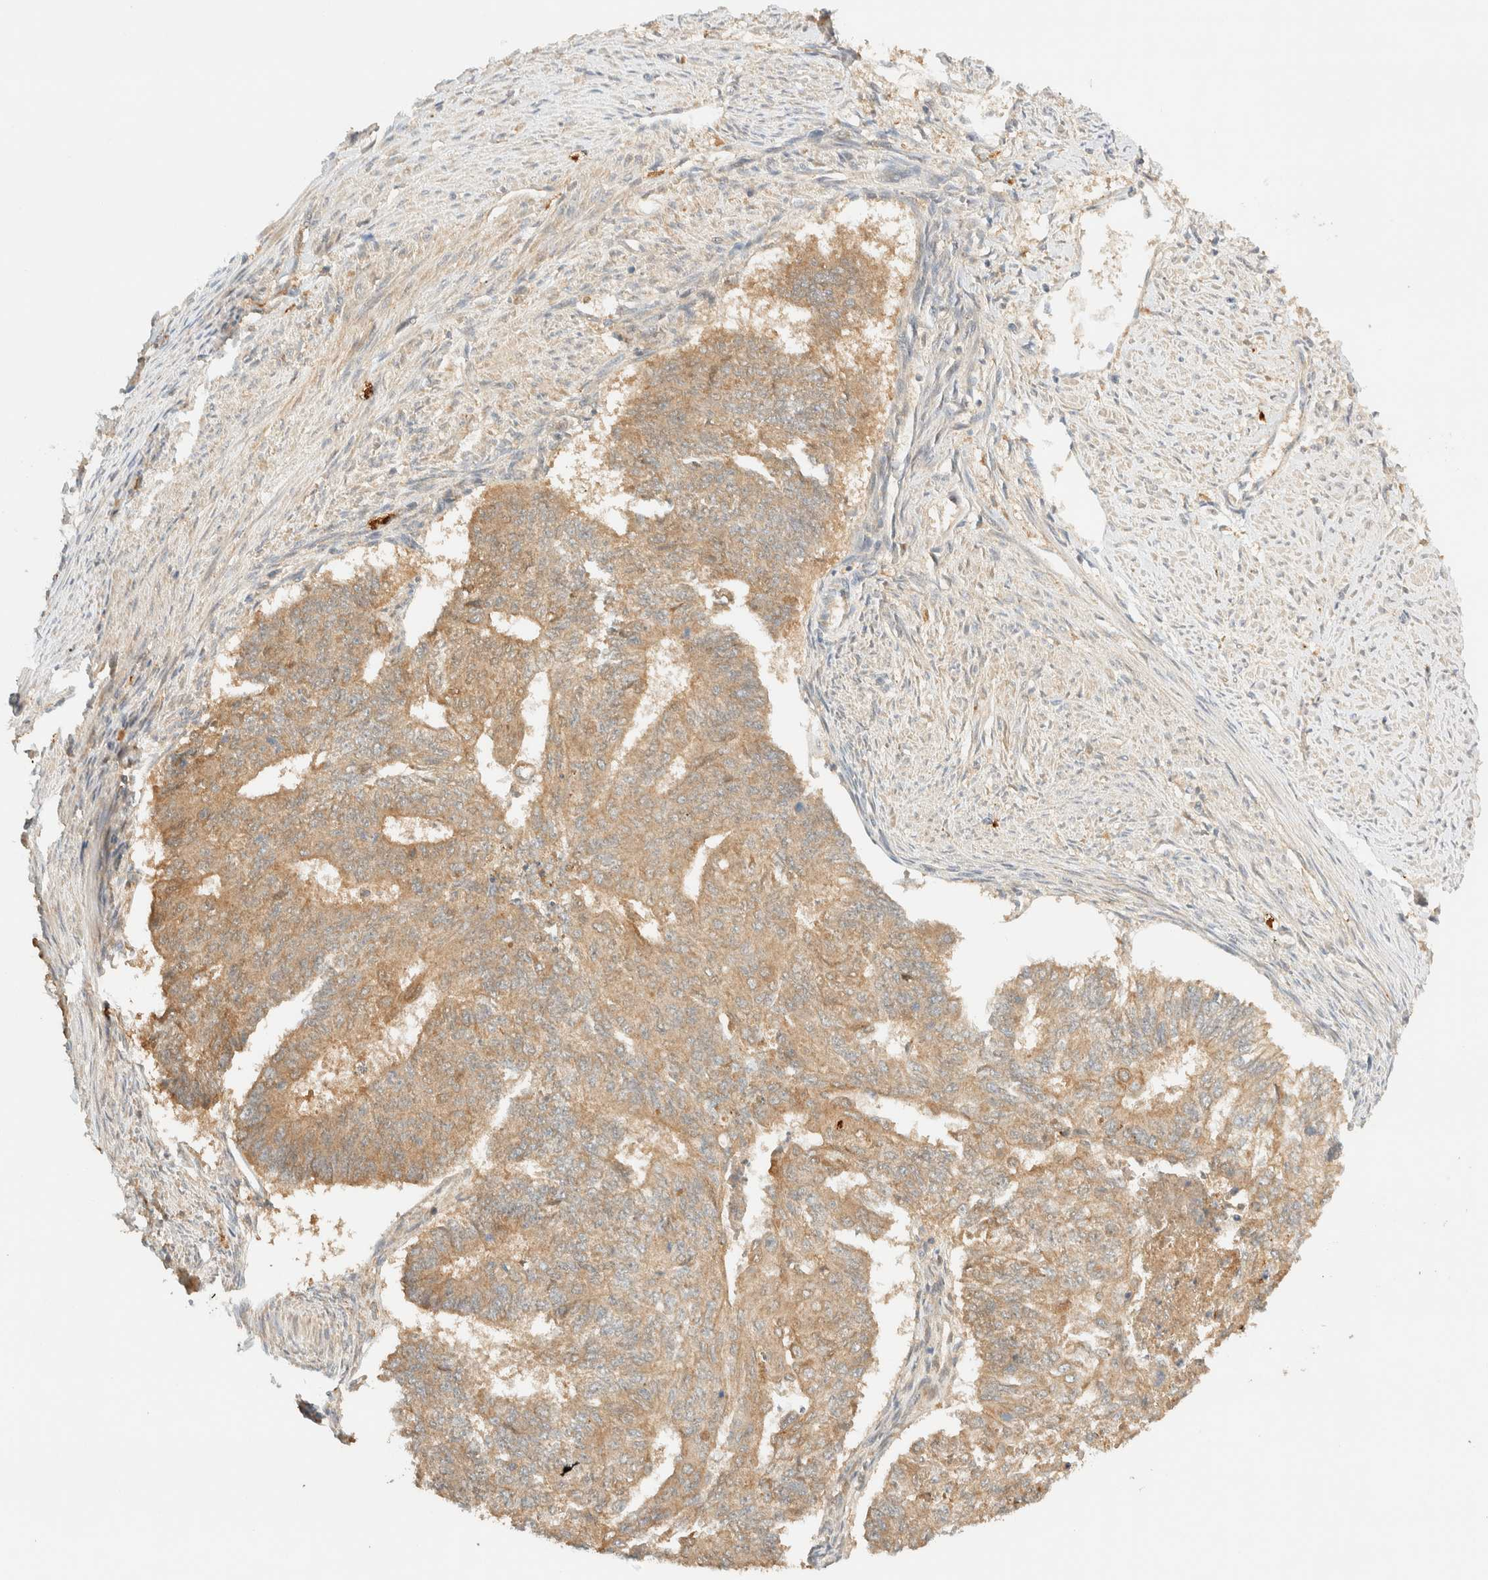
{"staining": {"intensity": "moderate", "quantity": ">75%", "location": "cytoplasmic/membranous"}, "tissue": "endometrial cancer", "cell_type": "Tumor cells", "image_type": "cancer", "snomed": [{"axis": "morphology", "description": "Adenocarcinoma, NOS"}, {"axis": "topography", "description": "Endometrium"}], "caption": "A brown stain highlights moderate cytoplasmic/membranous staining of a protein in adenocarcinoma (endometrial) tumor cells.", "gene": "ZBTB34", "patient": {"sex": "female", "age": 32}}